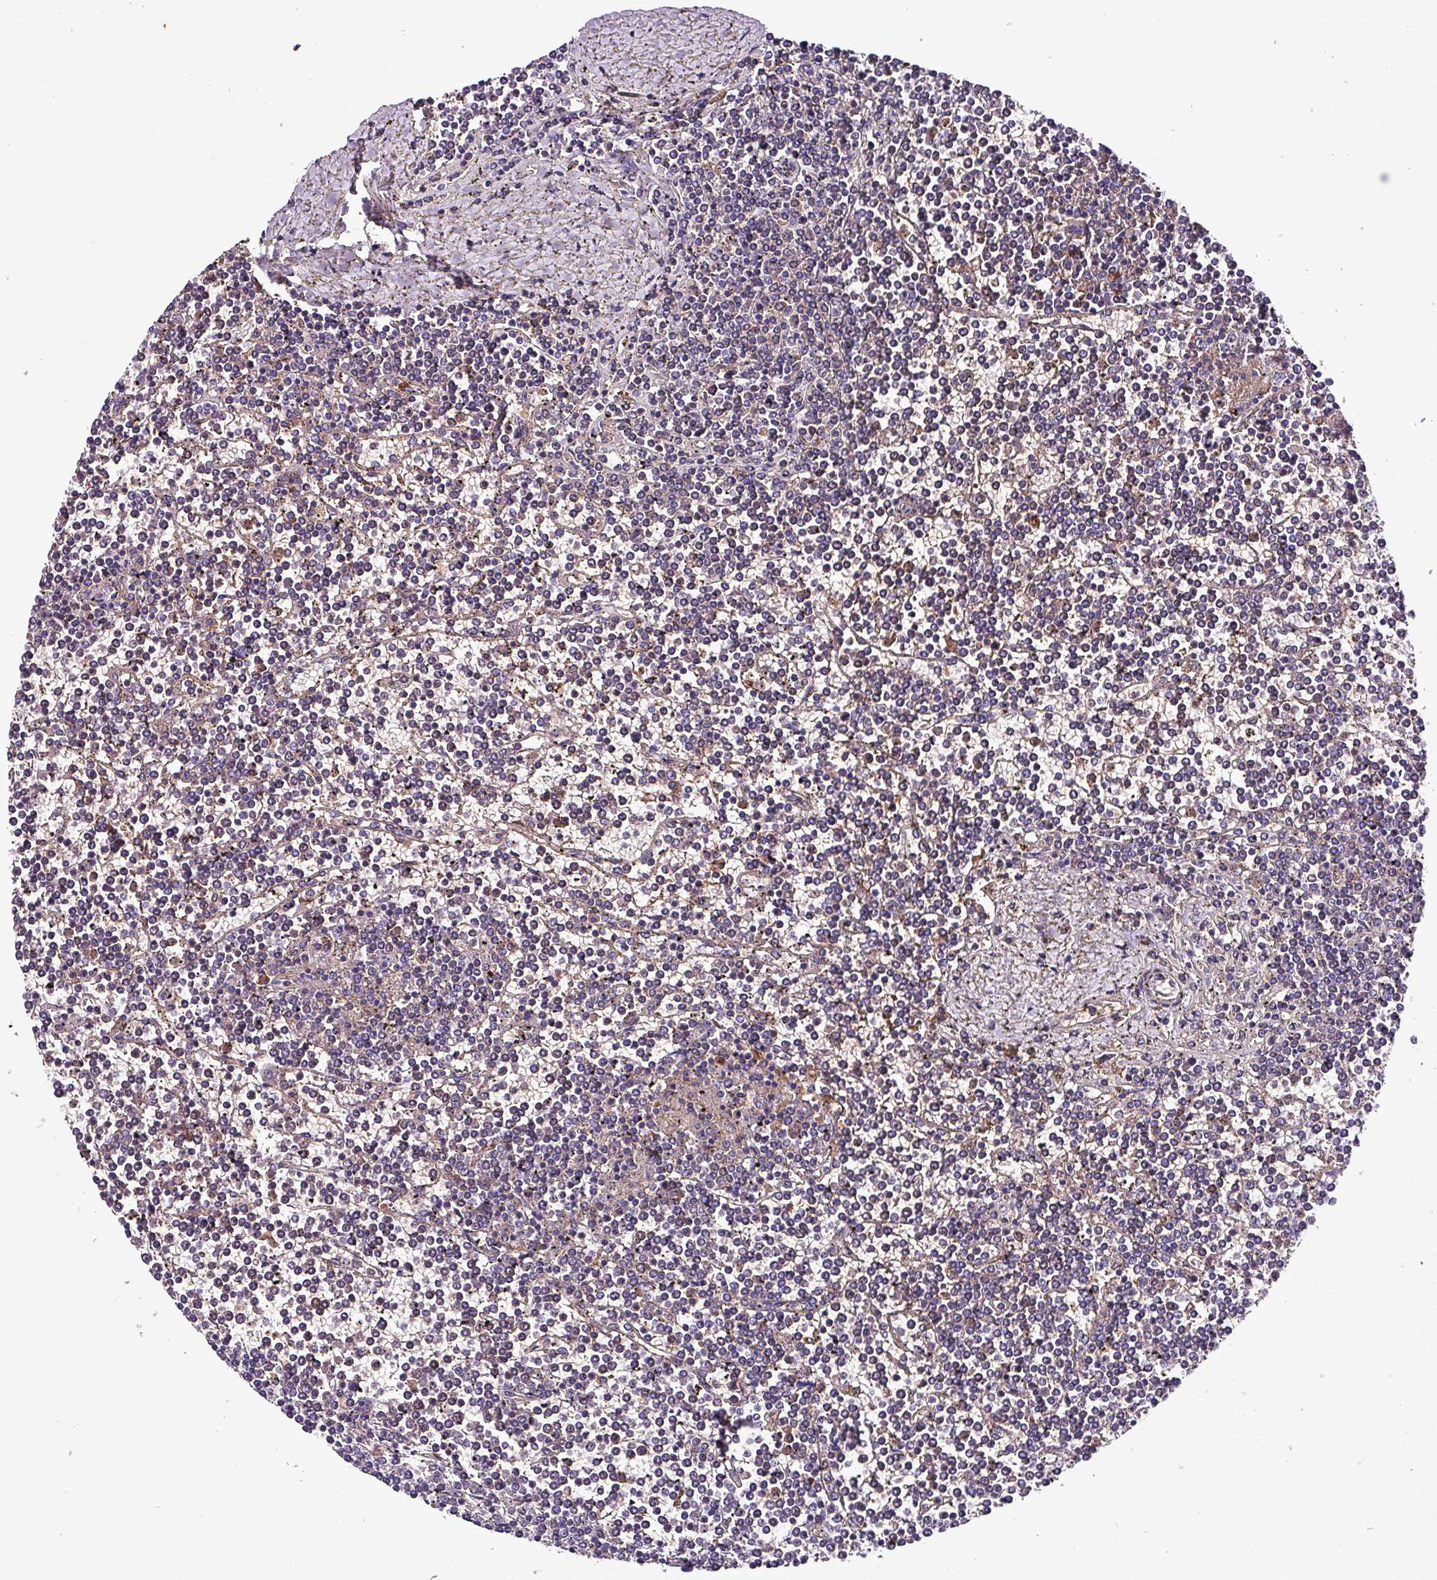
{"staining": {"intensity": "weak", "quantity": "25%-75%", "location": "cytoplasmic/membranous"}, "tissue": "lymphoma", "cell_type": "Tumor cells", "image_type": "cancer", "snomed": [{"axis": "morphology", "description": "Malignant lymphoma, non-Hodgkin's type, Low grade"}, {"axis": "topography", "description": "Spleen"}], "caption": "Protein analysis of malignant lymphoma, non-Hodgkin's type (low-grade) tissue exhibits weak cytoplasmic/membranous expression in approximately 25%-75% of tumor cells. The staining was performed using DAB (3,3'-diaminobenzidine), with brown indicating positive protein expression. Nuclei are stained blue with hematoxylin.", "gene": "HP", "patient": {"sex": "female", "age": 19}}